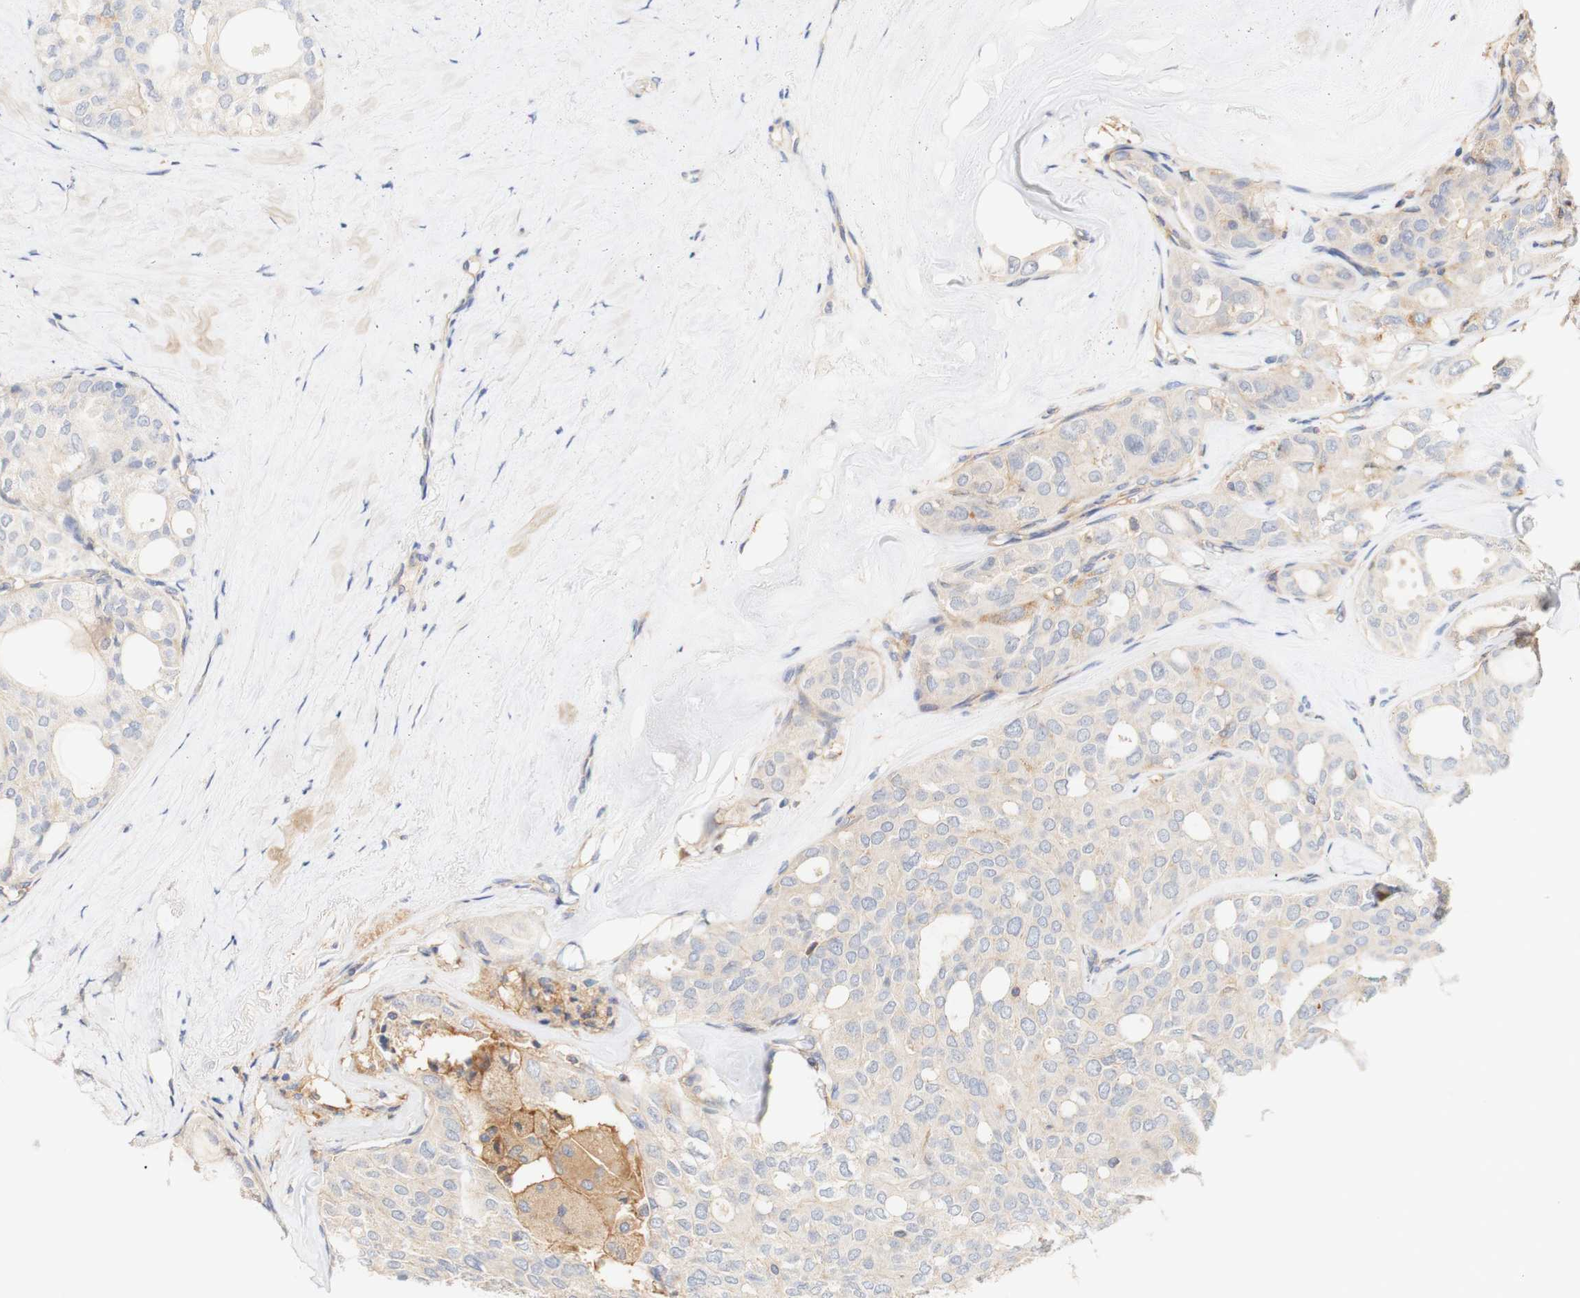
{"staining": {"intensity": "negative", "quantity": "none", "location": "none"}, "tissue": "thyroid cancer", "cell_type": "Tumor cells", "image_type": "cancer", "snomed": [{"axis": "morphology", "description": "Follicular adenoma carcinoma, NOS"}, {"axis": "topography", "description": "Thyroid gland"}], "caption": "Thyroid cancer (follicular adenoma carcinoma) was stained to show a protein in brown. There is no significant expression in tumor cells.", "gene": "PCDH7", "patient": {"sex": "male", "age": 75}}